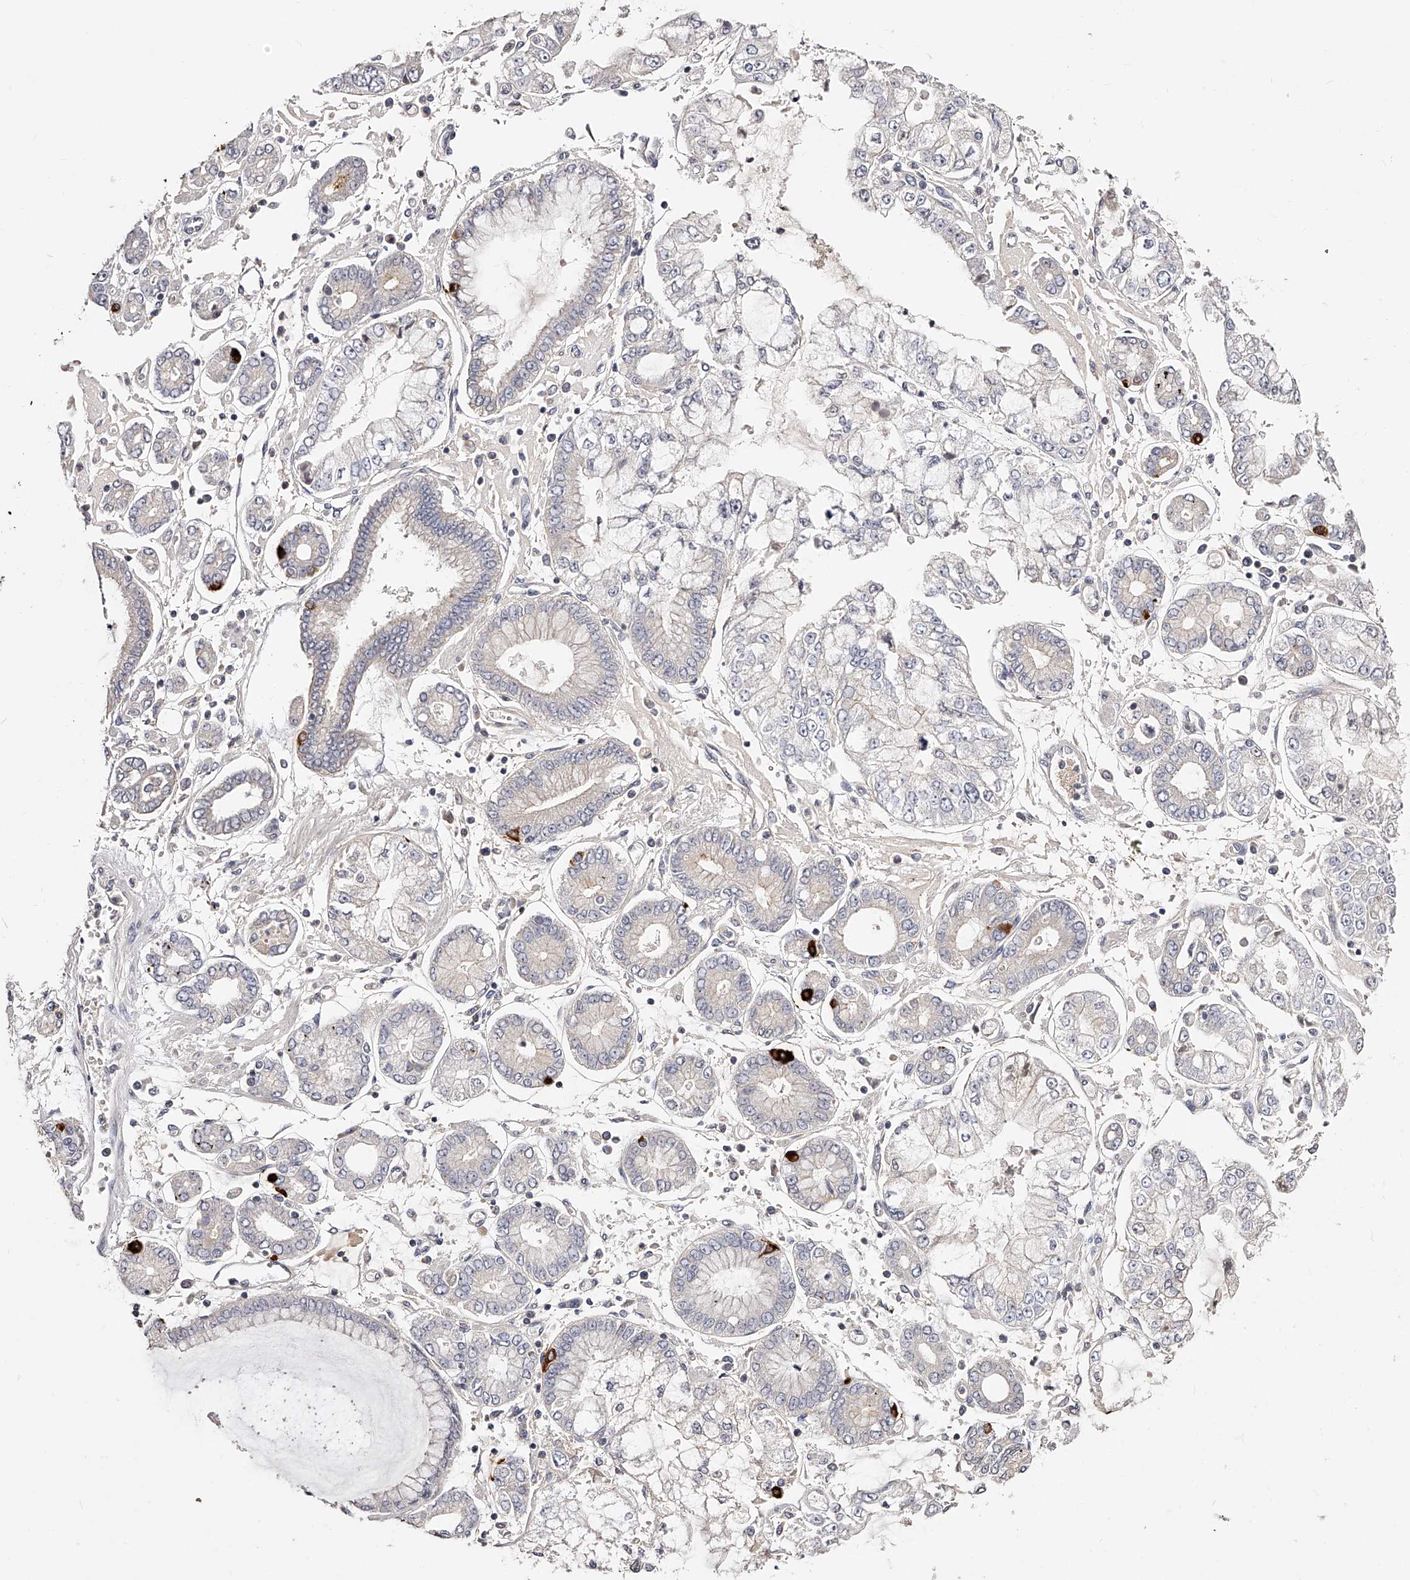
{"staining": {"intensity": "negative", "quantity": "none", "location": "none"}, "tissue": "stomach cancer", "cell_type": "Tumor cells", "image_type": "cancer", "snomed": [{"axis": "morphology", "description": "Adenocarcinoma, NOS"}, {"axis": "topography", "description": "Stomach"}], "caption": "The histopathology image exhibits no significant expression in tumor cells of stomach cancer.", "gene": "PHACTR1", "patient": {"sex": "male", "age": 76}}